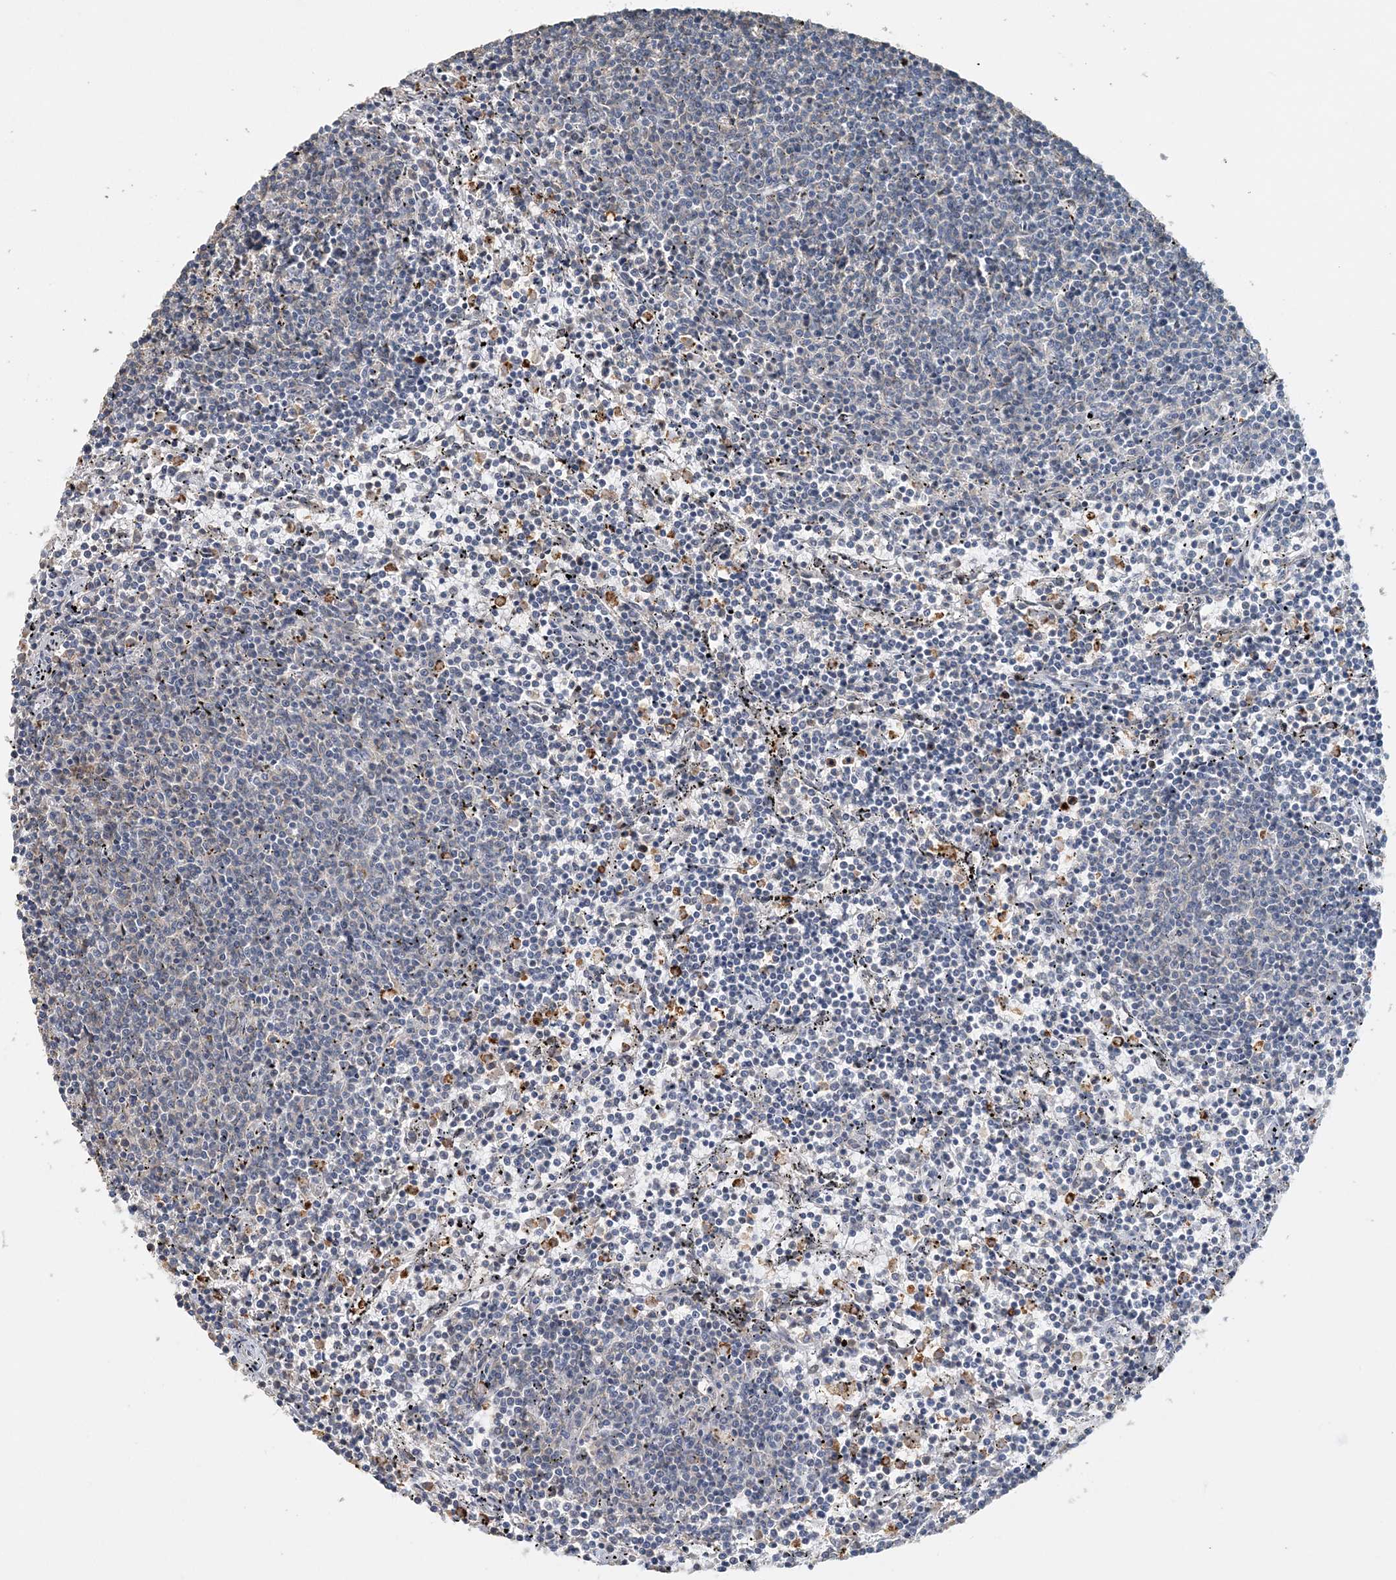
{"staining": {"intensity": "negative", "quantity": "none", "location": "none"}, "tissue": "lymphoma", "cell_type": "Tumor cells", "image_type": "cancer", "snomed": [{"axis": "morphology", "description": "Malignant lymphoma, non-Hodgkin's type, Low grade"}, {"axis": "topography", "description": "Spleen"}], "caption": "A photomicrograph of low-grade malignant lymphoma, non-Hodgkin's type stained for a protein reveals no brown staining in tumor cells.", "gene": "FAM110A", "patient": {"sex": "female", "age": 50}}